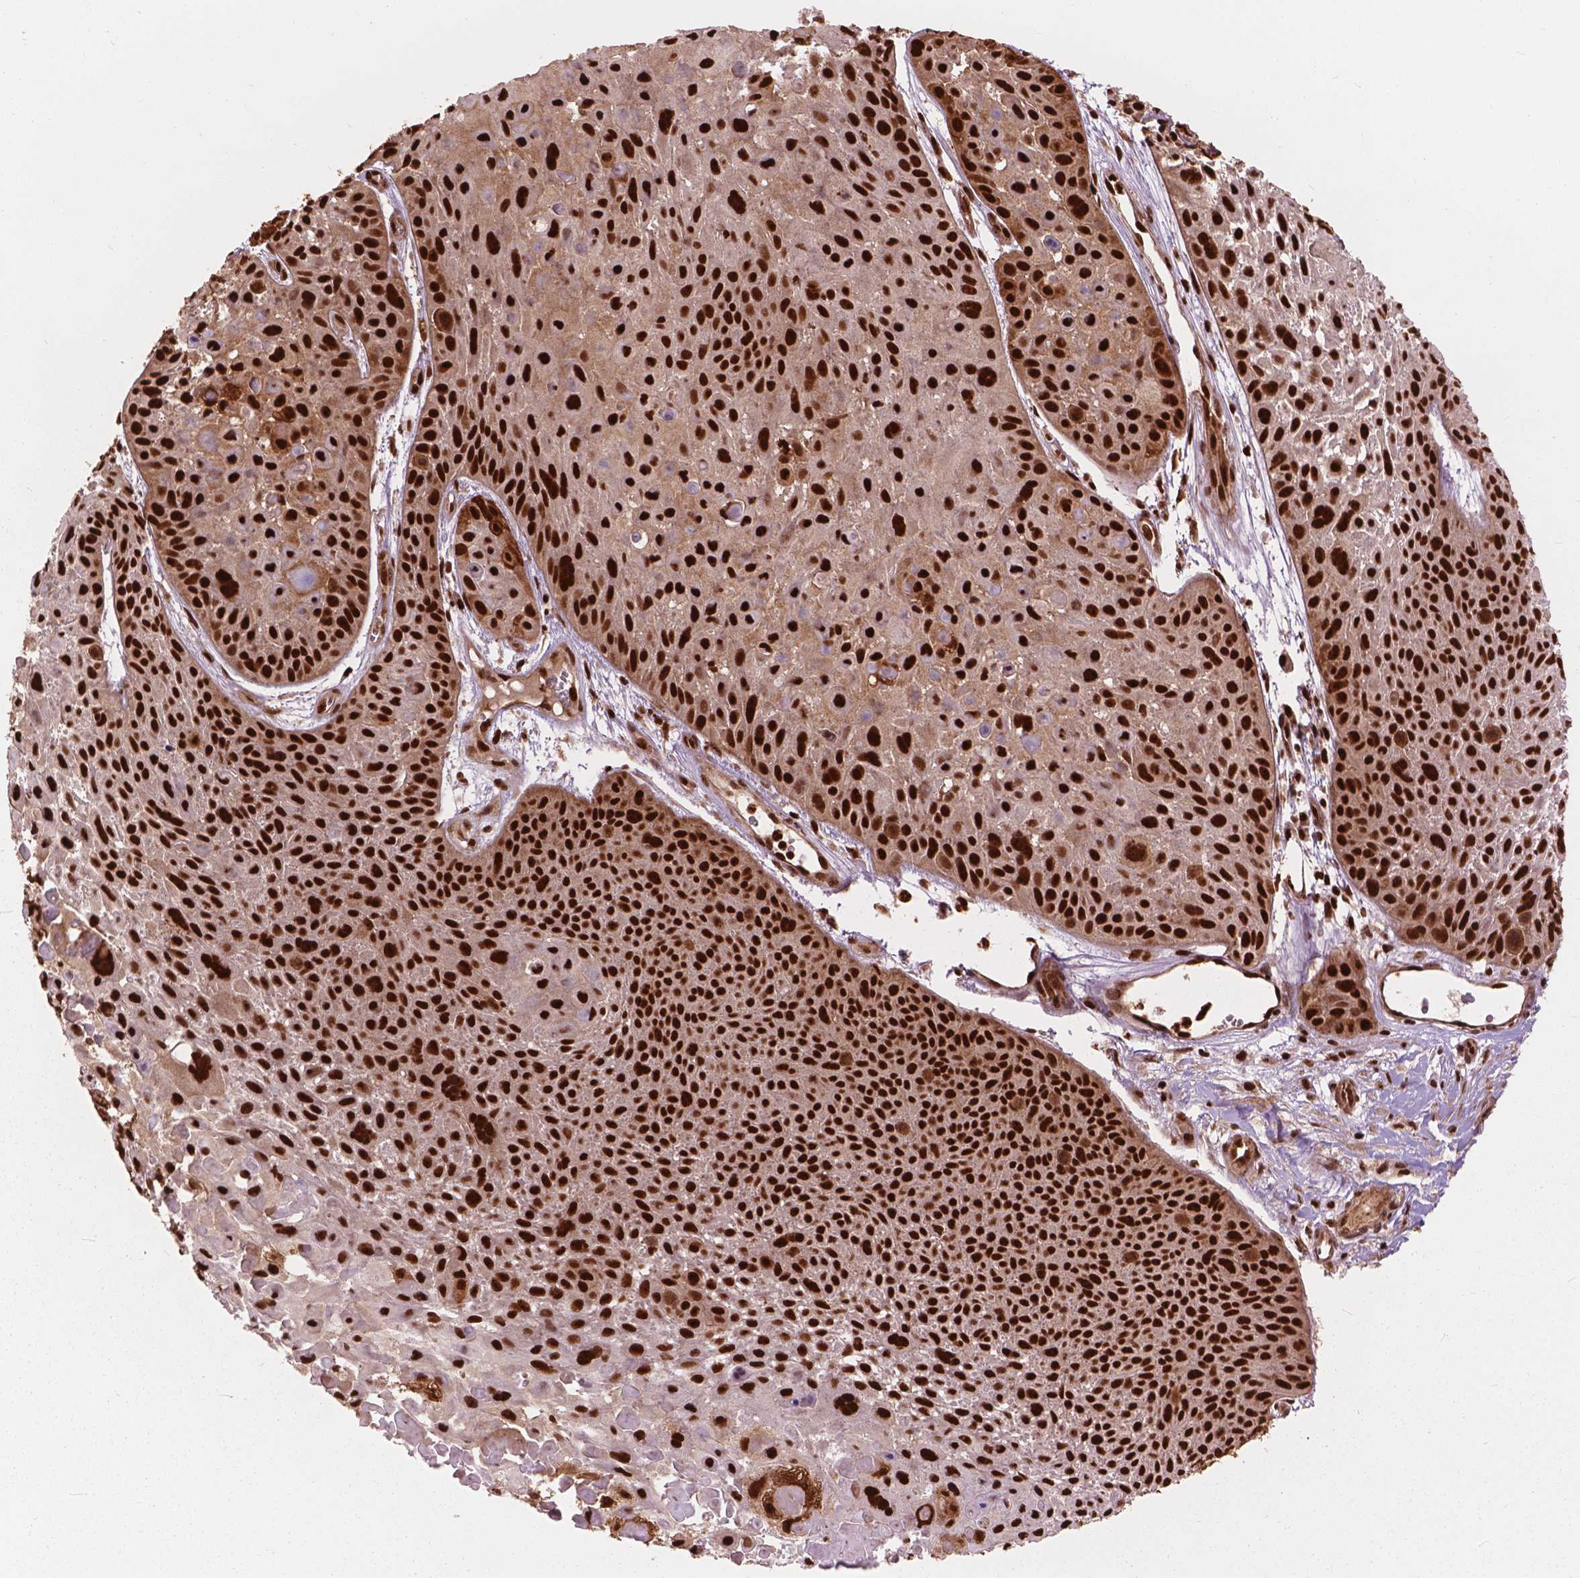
{"staining": {"intensity": "strong", "quantity": ">75%", "location": "nuclear"}, "tissue": "skin cancer", "cell_type": "Tumor cells", "image_type": "cancer", "snomed": [{"axis": "morphology", "description": "Squamous cell carcinoma, NOS"}, {"axis": "topography", "description": "Skin"}, {"axis": "topography", "description": "Anal"}], "caption": "Human skin cancer stained with a brown dye displays strong nuclear positive expression in approximately >75% of tumor cells.", "gene": "ANP32B", "patient": {"sex": "female", "age": 75}}